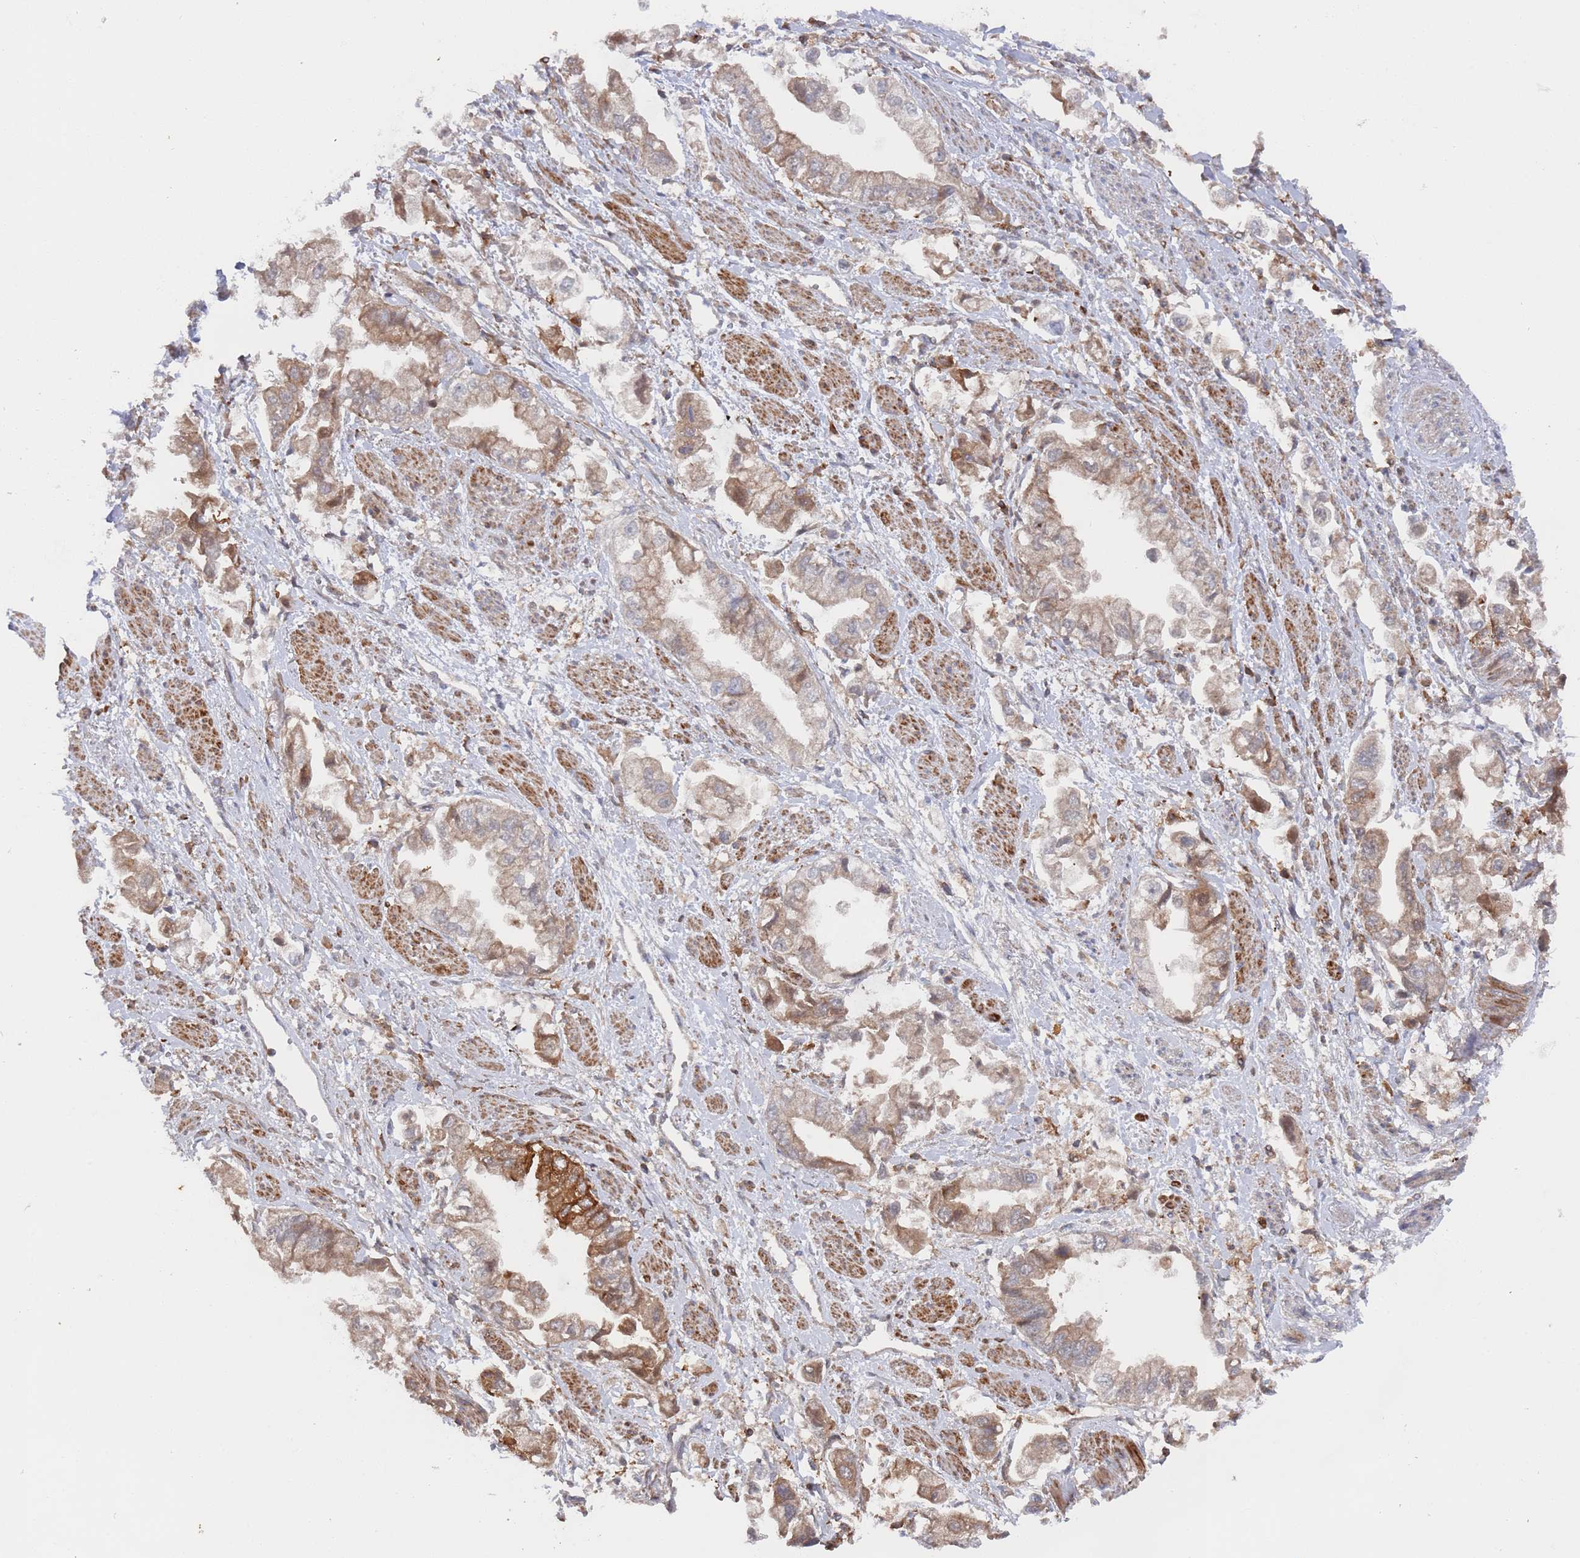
{"staining": {"intensity": "strong", "quantity": "<25%", "location": "cytoplasmic/membranous"}, "tissue": "stomach cancer", "cell_type": "Tumor cells", "image_type": "cancer", "snomed": [{"axis": "morphology", "description": "Adenocarcinoma, NOS"}, {"axis": "topography", "description": "Stomach"}], "caption": "Immunohistochemical staining of human stomach adenocarcinoma demonstrates medium levels of strong cytoplasmic/membranous protein staining in about <25% of tumor cells. (DAB (3,3'-diaminobenzidine) IHC with brightfield microscopy, high magnification).", "gene": "DDX60", "patient": {"sex": "male", "age": 62}}